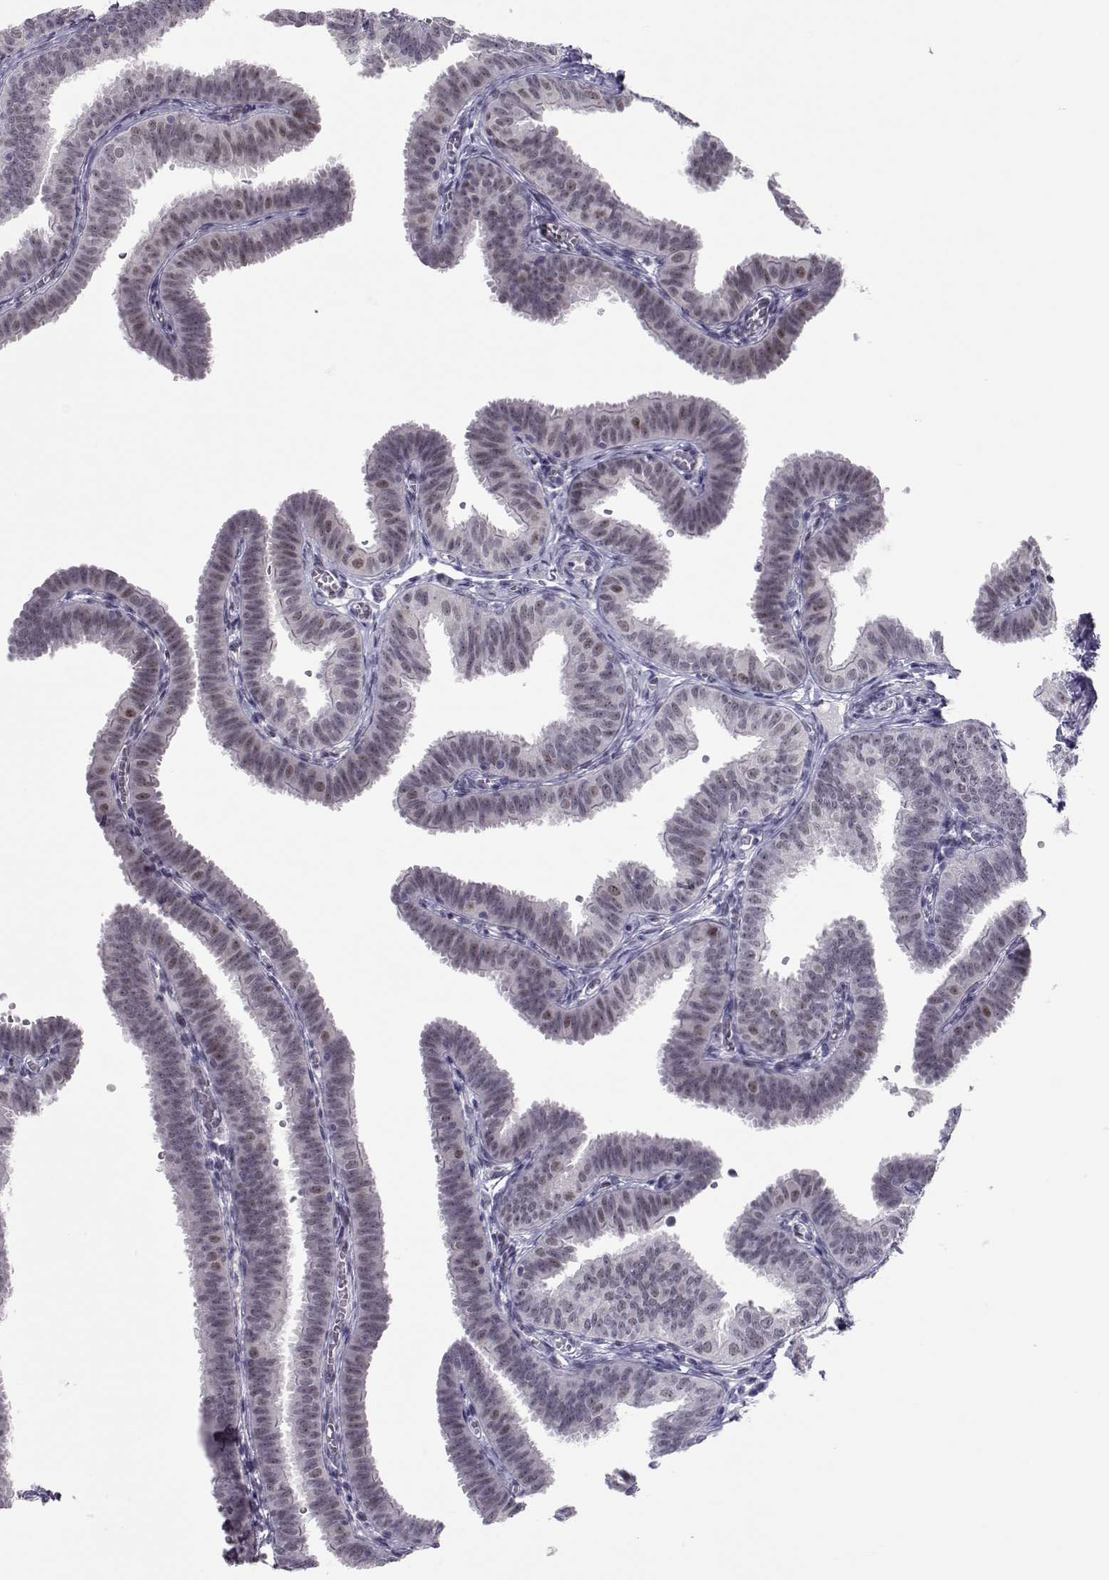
{"staining": {"intensity": "moderate", "quantity": "<25%", "location": "nuclear"}, "tissue": "fallopian tube", "cell_type": "Glandular cells", "image_type": "normal", "snomed": [{"axis": "morphology", "description": "Normal tissue, NOS"}, {"axis": "topography", "description": "Fallopian tube"}], "caption": "A high-resolution histopathology image shows immunohistochemistry staining of benign fallopian tube, which reveals moderate nuclear positivity in approximately <25% of glandular cells.", "gene": "SIX6", "patient": {"sex": "female", "age": 25}}